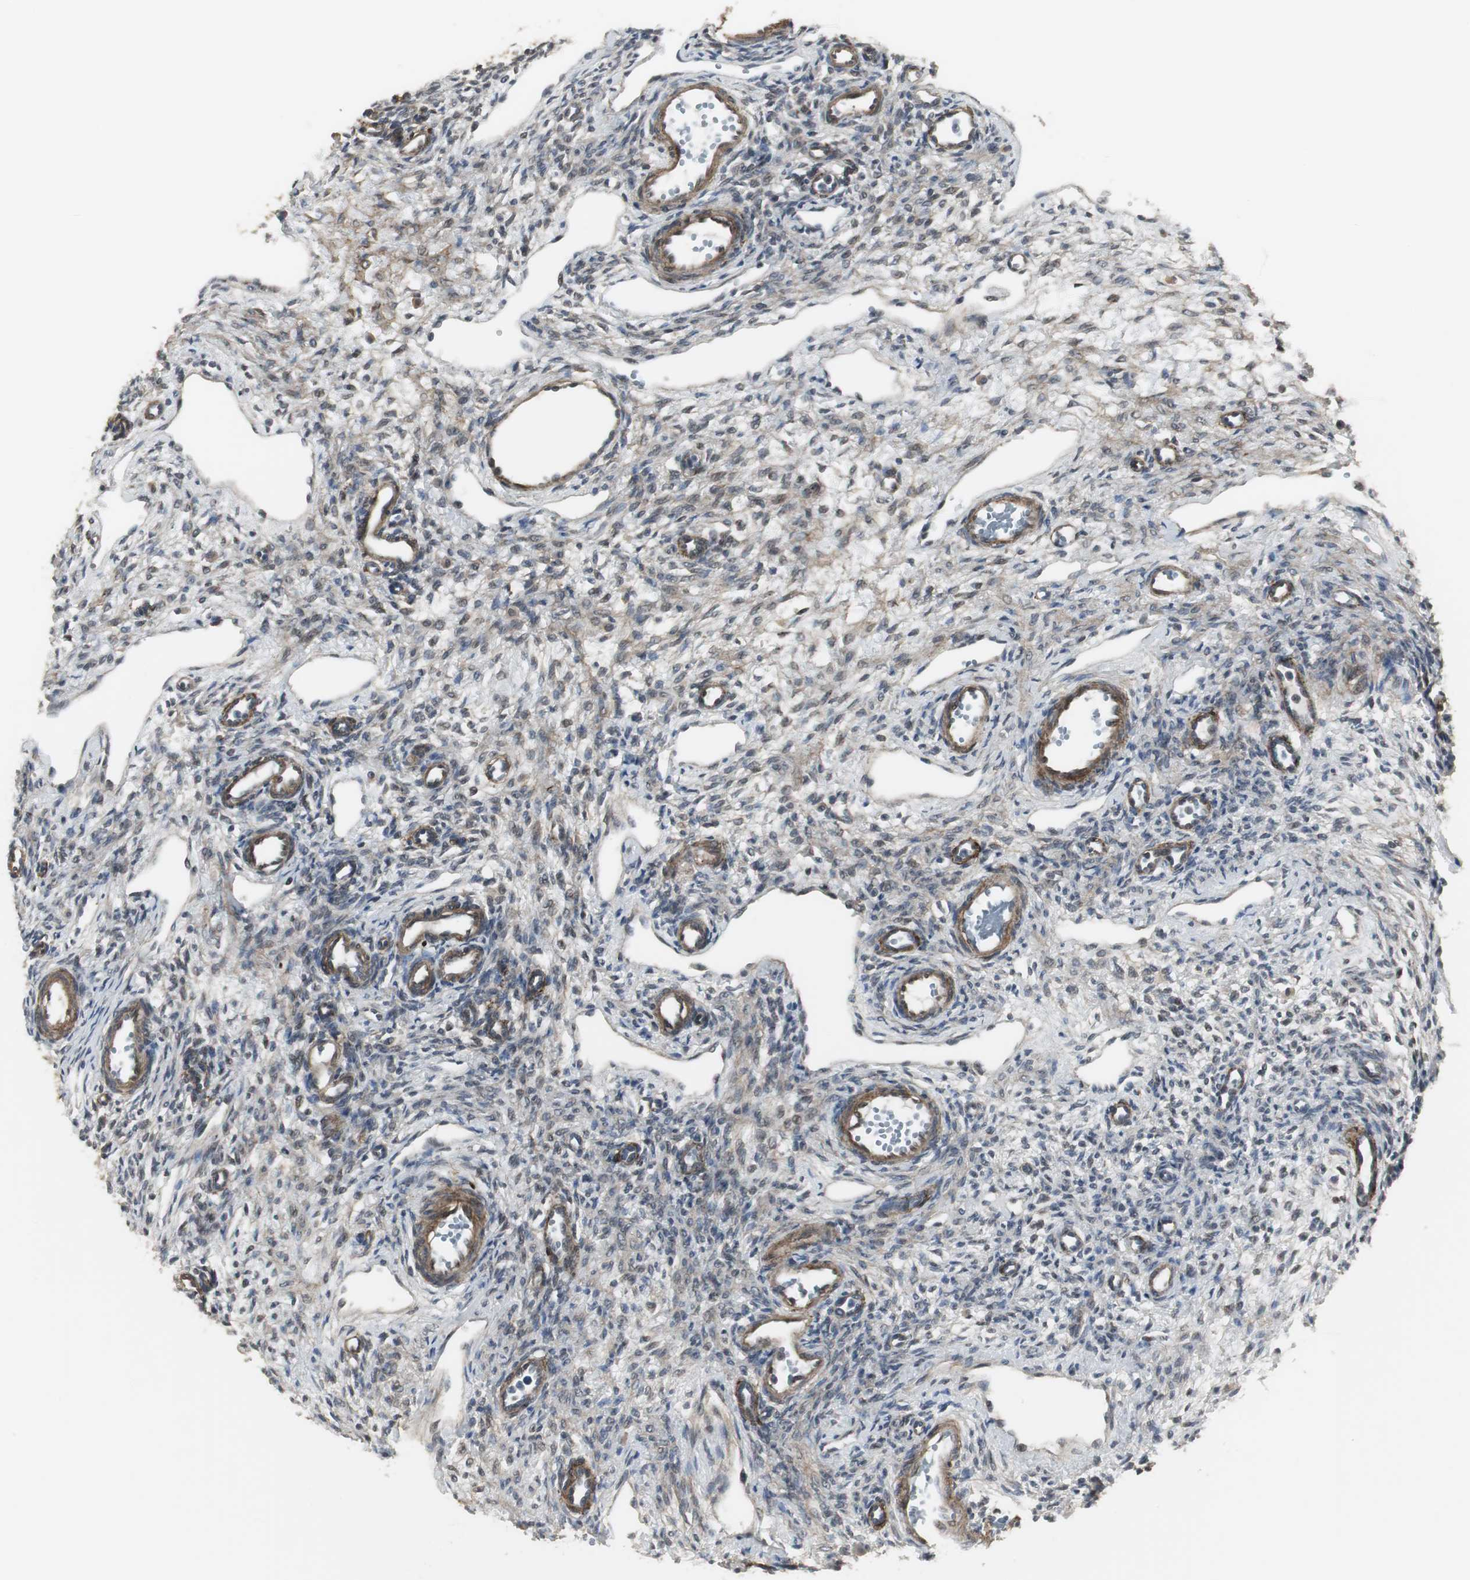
{"staining": {"intensity": "weak", "quantity": "<25%", "location": "cytoplasmic/membranous"}, "tissue": "ovary", "cell_type": "Ovarian stroma cells", "image_type": "normal", "snomed": [{"axis": "morphology", "description": "Normal tissue, NOS"}, {"axis": "topography", "description": "Ovary"}], "caption": "Immunohistochemical staining of normal ovary reveals no significant expression in ovarian stroma cells.", "gene": "SCYL3", "patient": {"sex": "female", "age": 33}}